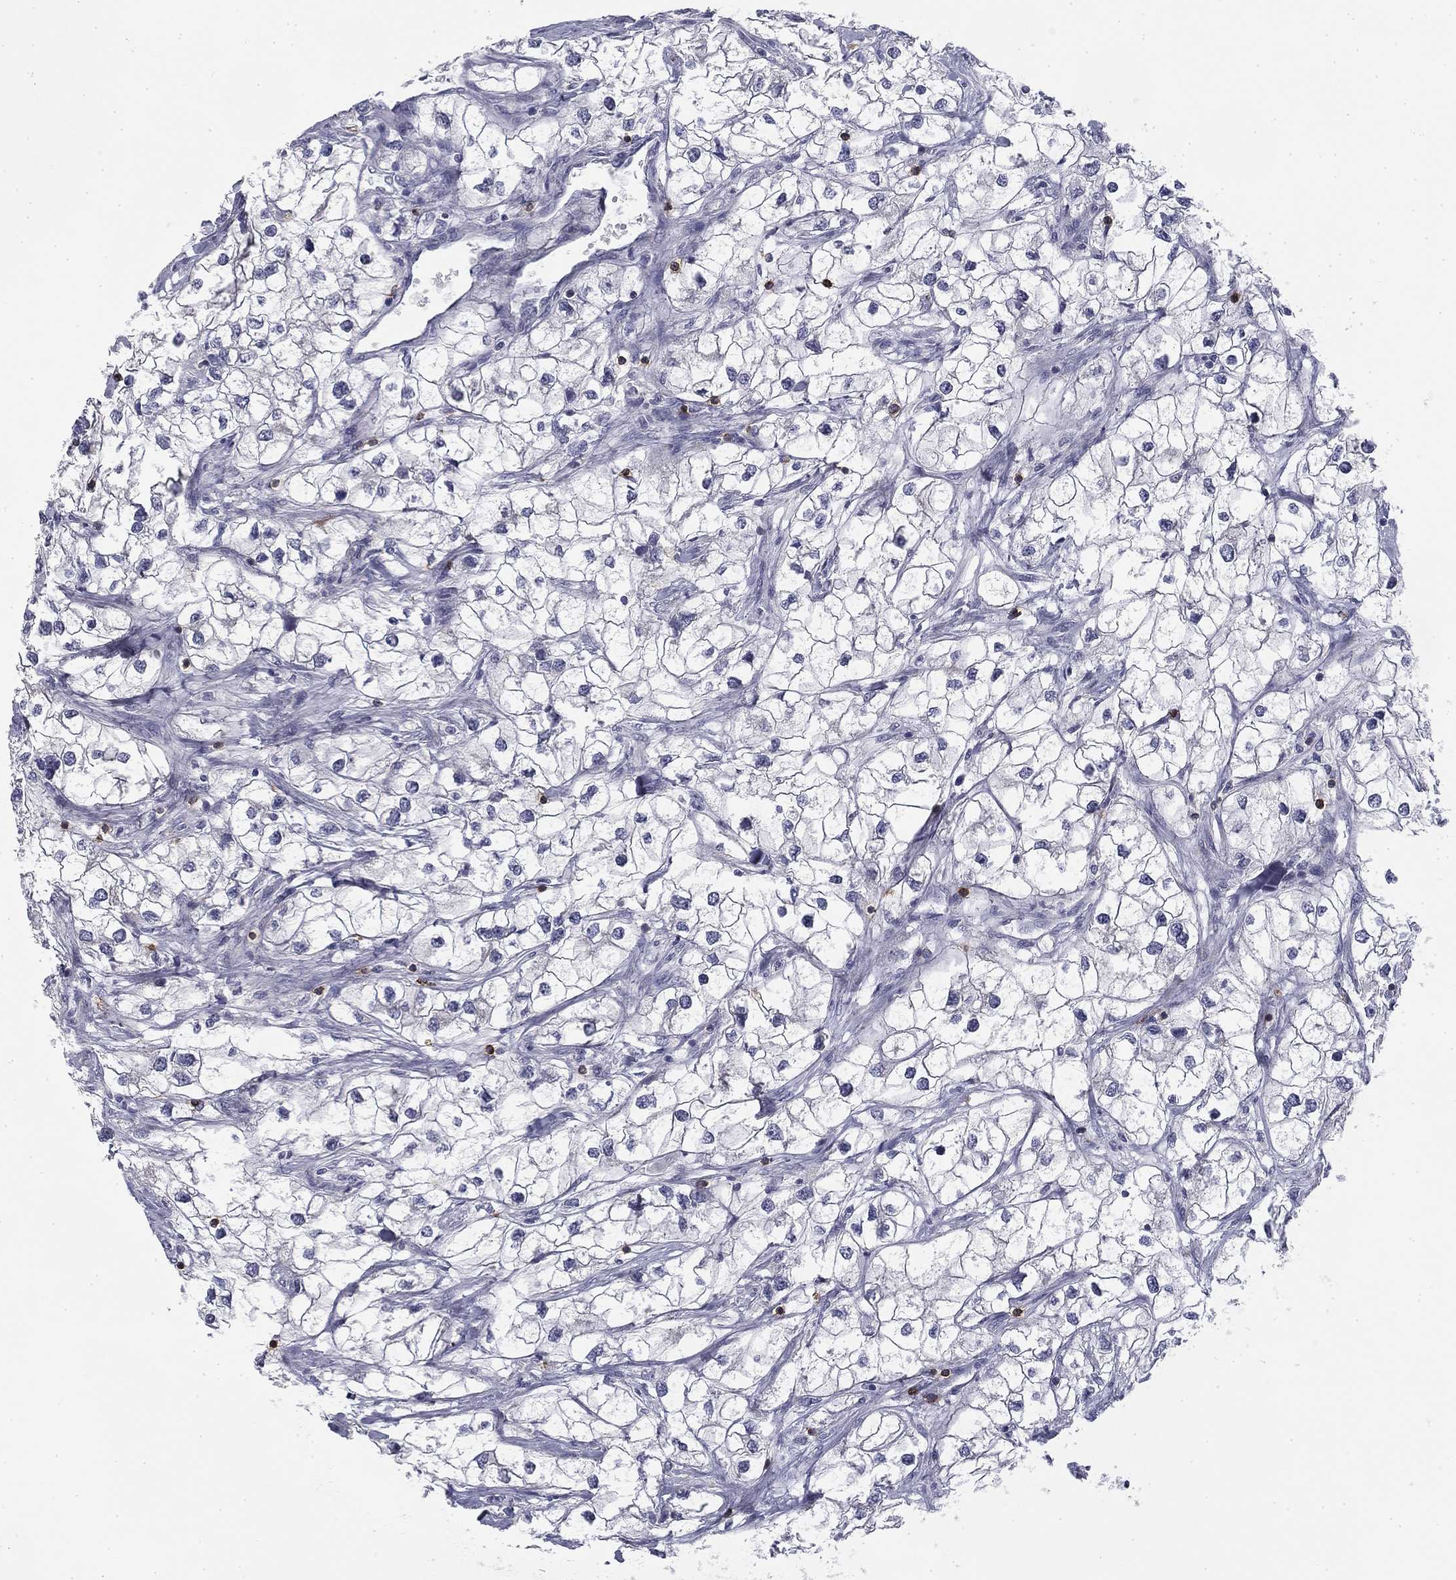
{"staining": {"intensity": "negative", "quantity": "none", "location": "none"}, "tissue": "renal cancer", "cell_type": "Tumor cells", "image_type": "cancer", "snomed": [{"axis": "morphology", "description": "Adenocarcinoma, NOS"}, {"axis": "topography", "description": "Kidney"}], "caption": "IHC of renal cancer (adenocarcinoma) exhibits no staining in tumor cells.", "gene": "TRAT1", "patient": {"sex": "male", "age": 59}}